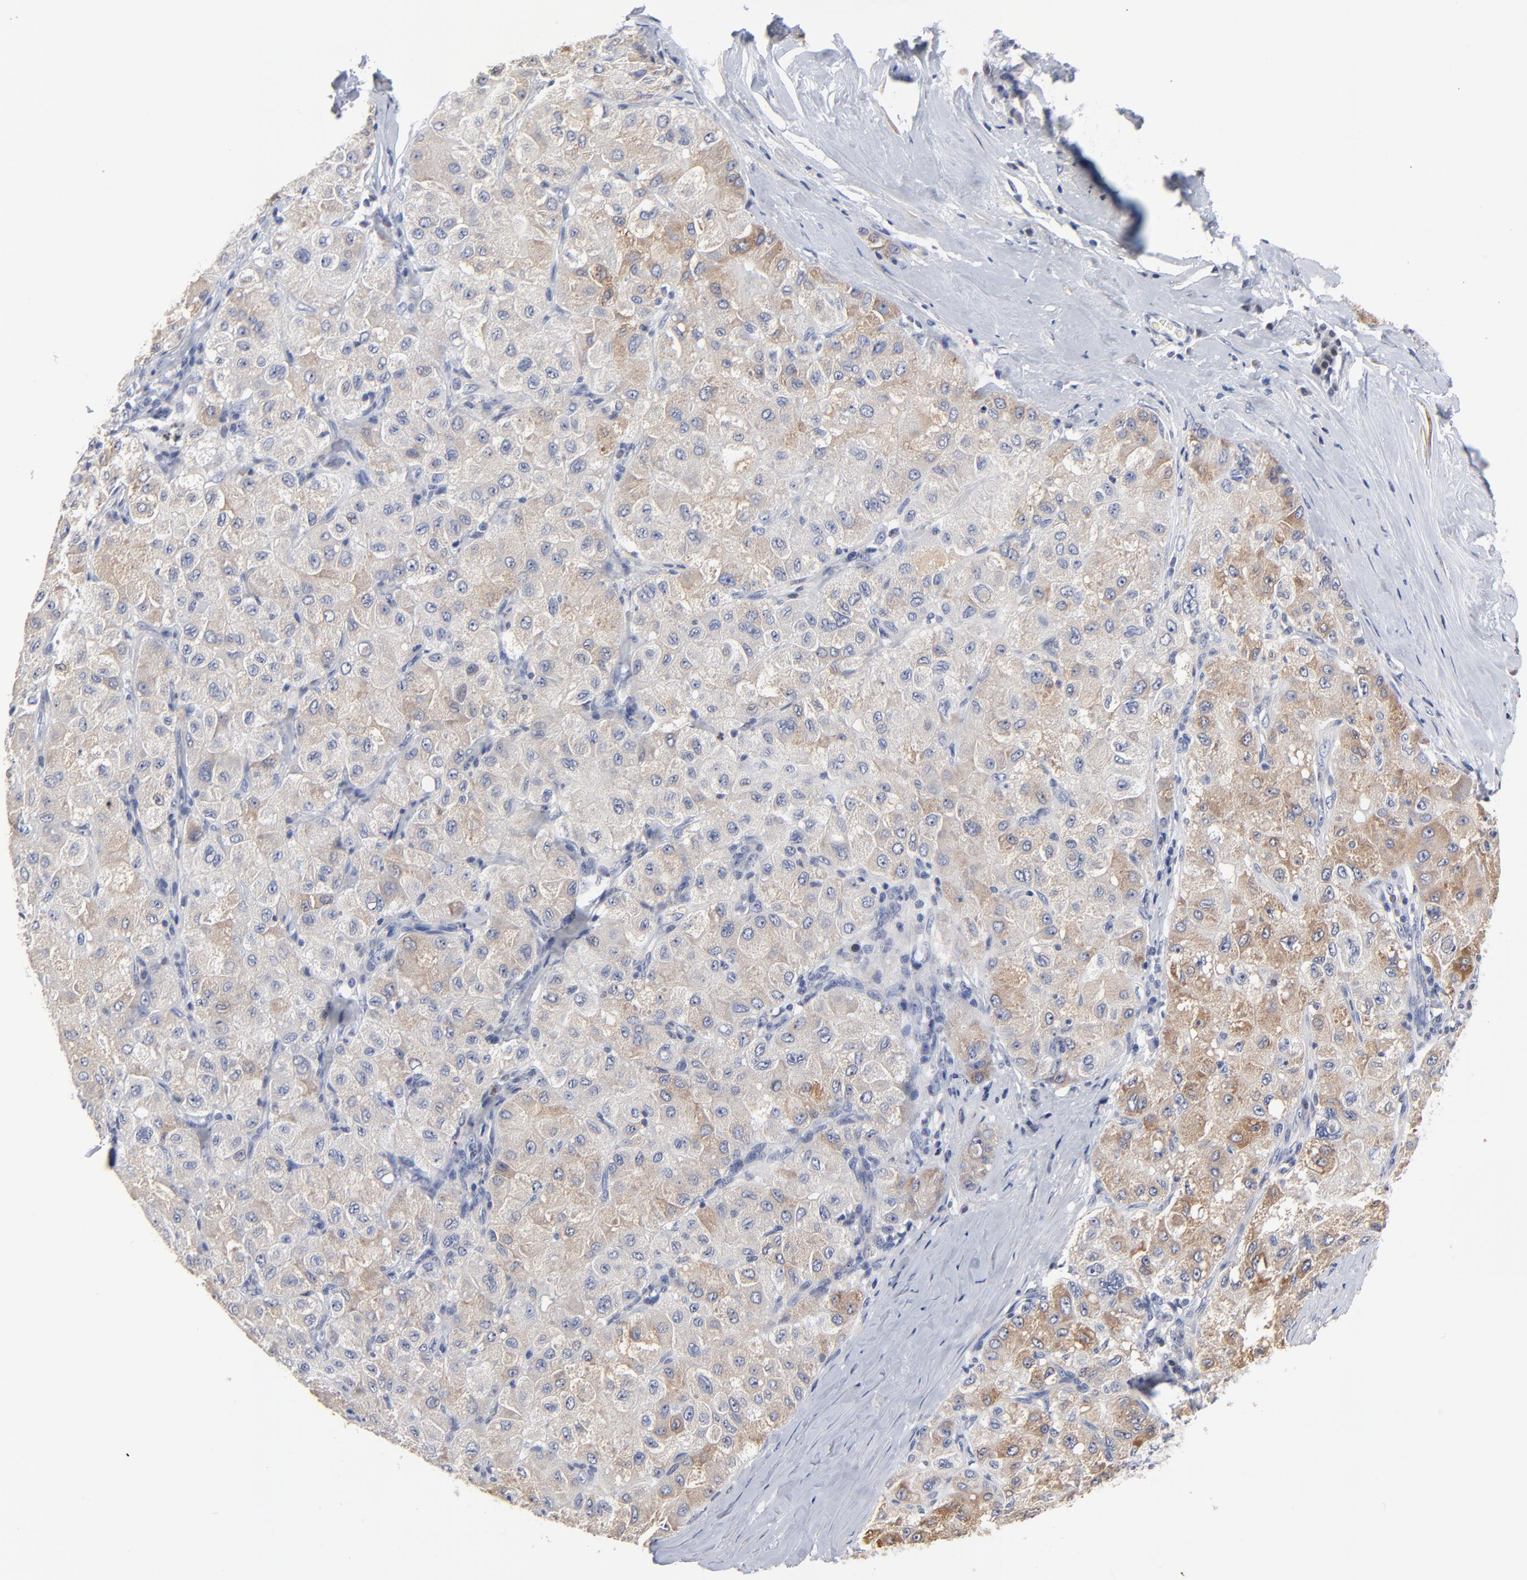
{"staining": {"intensity": "moderate", "quantity": ">75%", "location": "cytoplasmic/membranous"}, "tissue": "liver cancer", "cell_type": "Tumor cells", "image_type": "cancer", "snomed": [{"axis": "morphology", "description": "Carcinoma, Hepatocellular, NOS"}, {"axis": "topography", "description": "Liver"}], "caption": "Protein expression analysis of human hepatocellular carcinoma (liver) reveals moderate cytoplasmic/membranous positivity in about >75% of tumor cells. (Stains: DAB in brown, nuclei in blue, Microscopy: brightfield microscopy at high magnification).", "gene": "AADAC", "patient": {"sex": "male", "age": 80}}